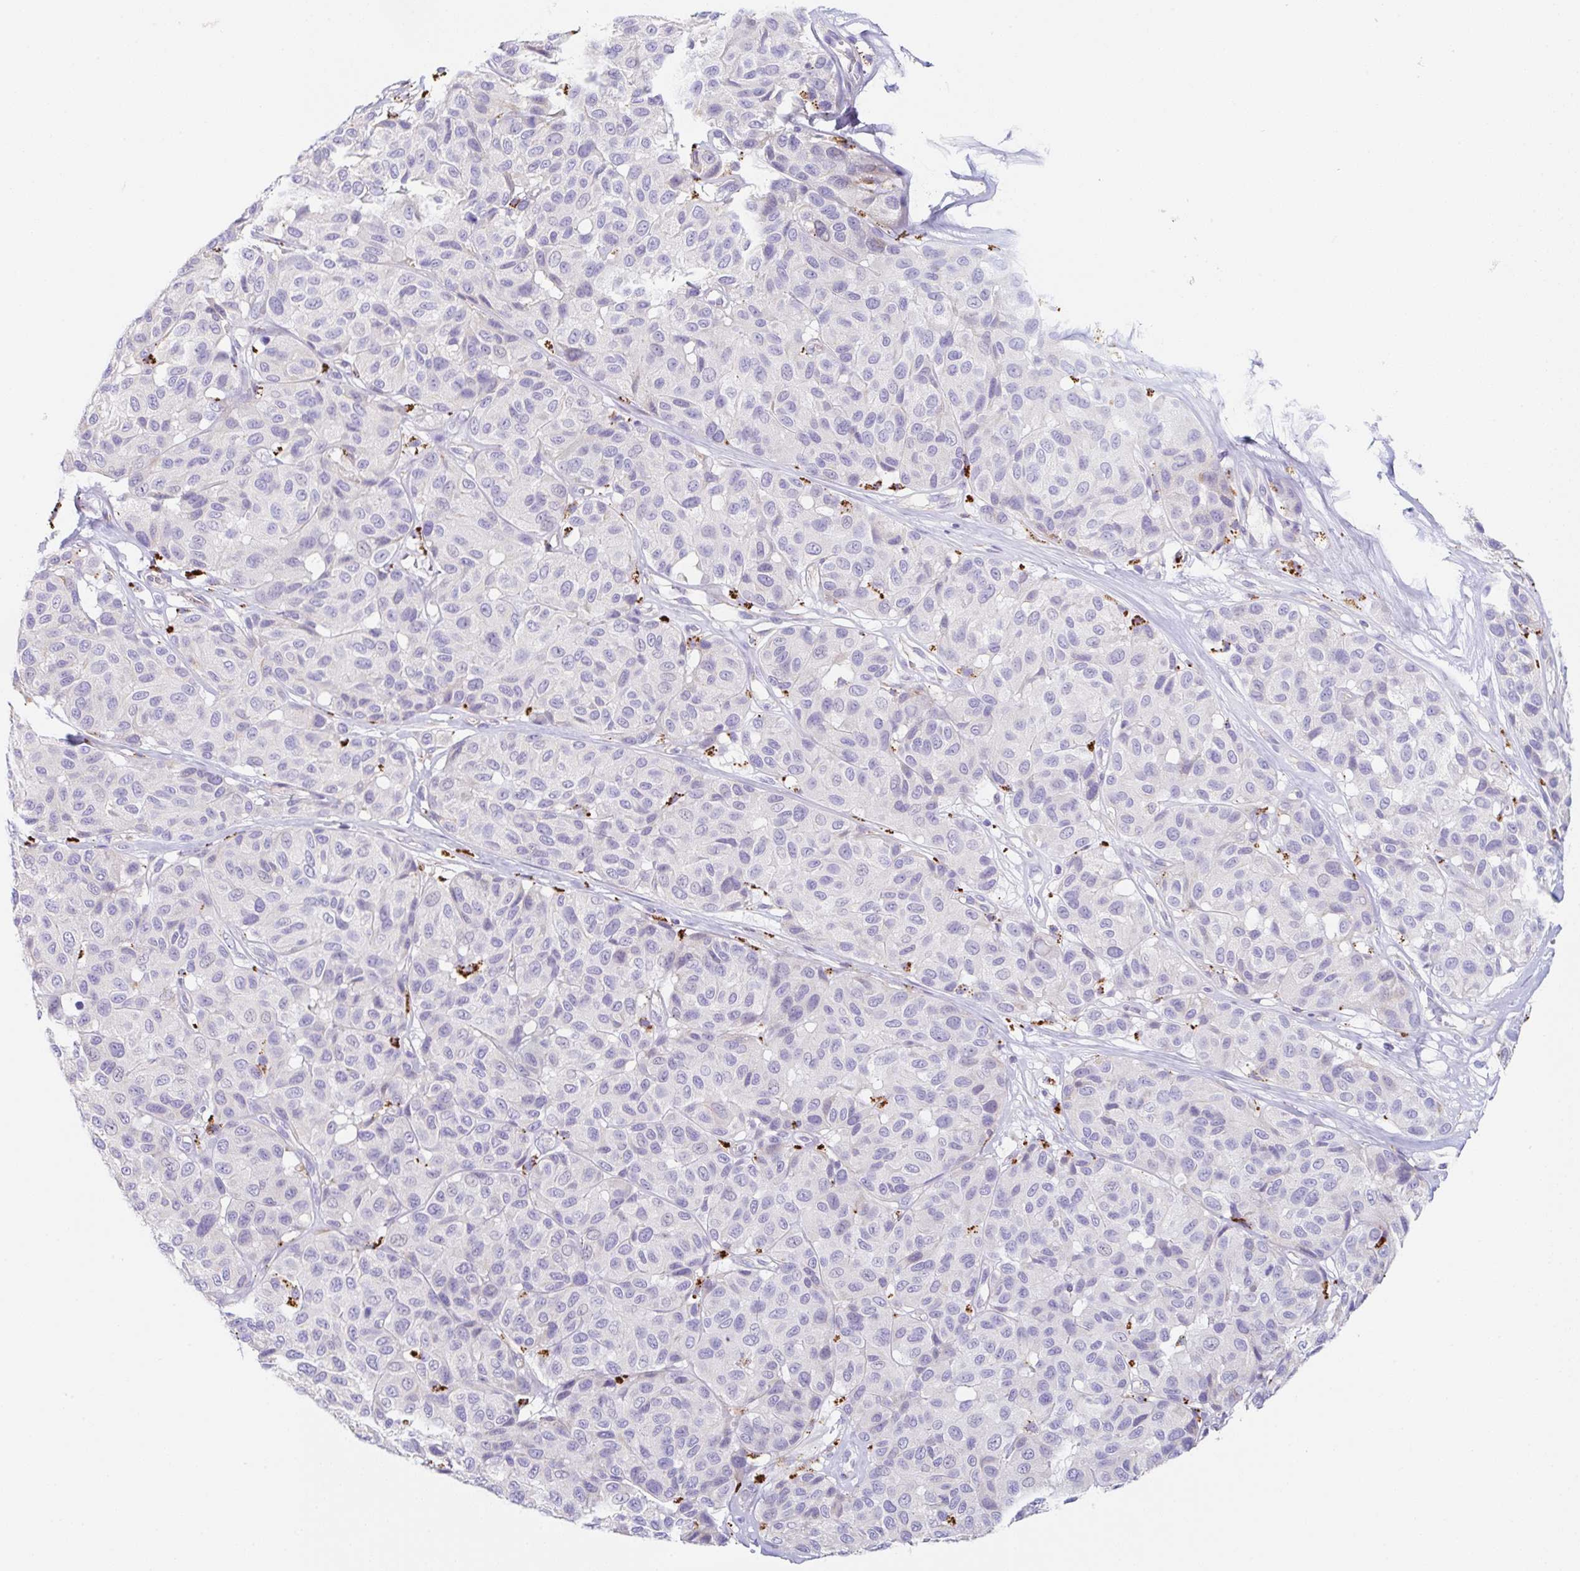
{"staining": {"intensity": "negative", "quantity": "none", "location": "none"}, "tissue": "melanoma", "cell_type": "Tumor cells", "image_type": "cancer", "snomed": [{"axis": "morphology", "description": "Malignant melanoma, NOS"}, {"axis": "topography", "description": "Skin"}], "caption": "The micrograph shows no staining of tumor cells in melanoma. (DAB immunohistochemistry (IHC) visualized using brightfield microscopy, high magnification).", "gene": "DKK4", "patient": {"sex": "female", "age": 66}}